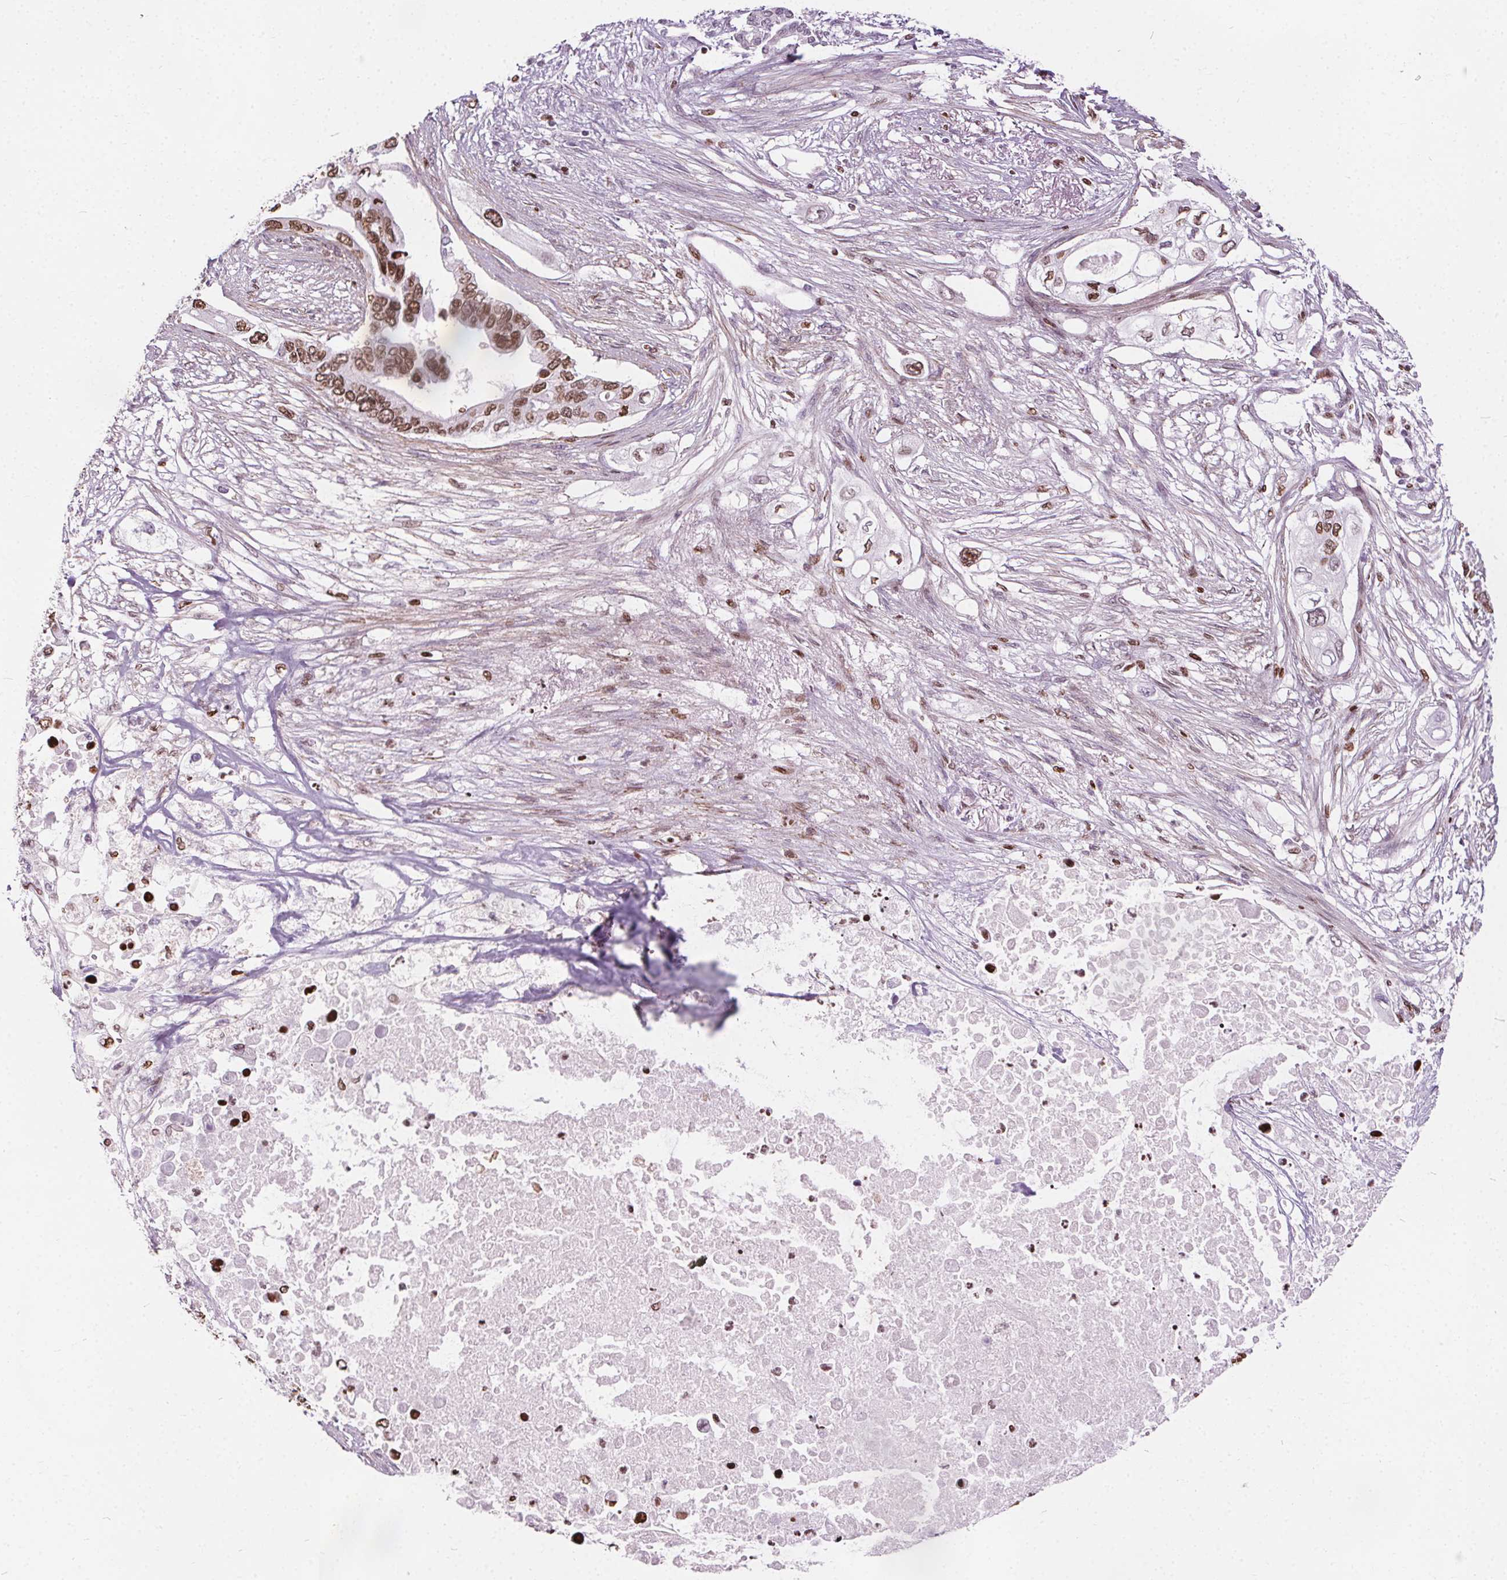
{"staining": {"intensity": "moderate", "quantity": "25%-75%", "location": "nuclear"}, "tissue": "pancreatic cancer", "cell_type": "Tumor cells", "image_type": "cancer", "snomed": [{"axis": "morphology", "description": "Adenocarcinoma, NOS"}, {"axis": "topography", "description": "Pancreas"}], "caption": "Tumor cells show moderate nuclear expression in approximately 25%-75% of cells in pancreatic adenocarcinoma. The protein is stained brown, and the nuclei are stained in blue (DAB IHC with brightfield microscopy, high magnification).", "gene": "ISLR2", "patient": {"sex": "female", "age": 63}}